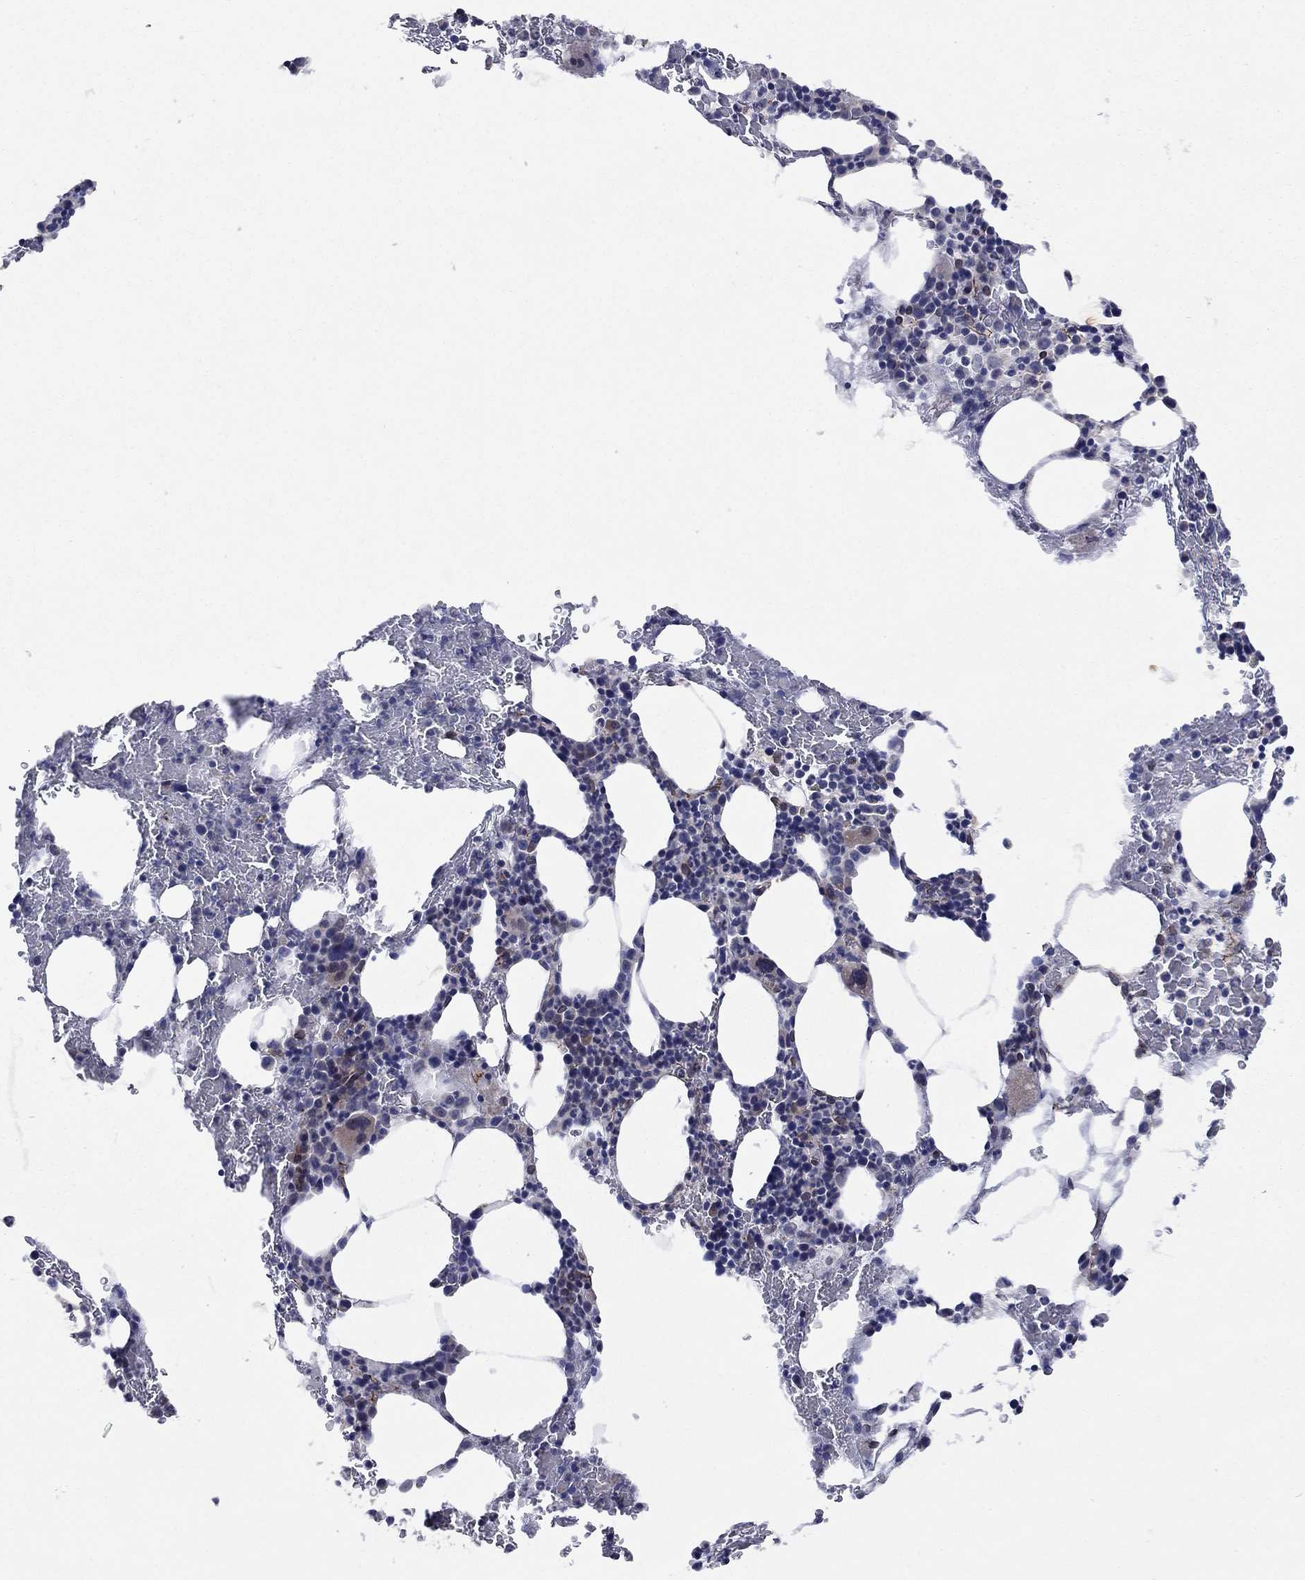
{"staining": {"intensity": "negative", "quantity": "none", "location": "none"}, "tissue": "bone marrow", "cell_type": "Hematopoietic cells", "image_type": "normal", "snomed": [{"axis": "morphology", "description": "Normal tissue, NOS"}, {"axis": "topography", "description": "Bone marrow"}], "caption": "This is a image of IHC staining of unremarkable bone marrow, which shows no expression in hematopoietic cells.", "gene": "EMC9", "patient": {"sex": "male", "age": 83}}